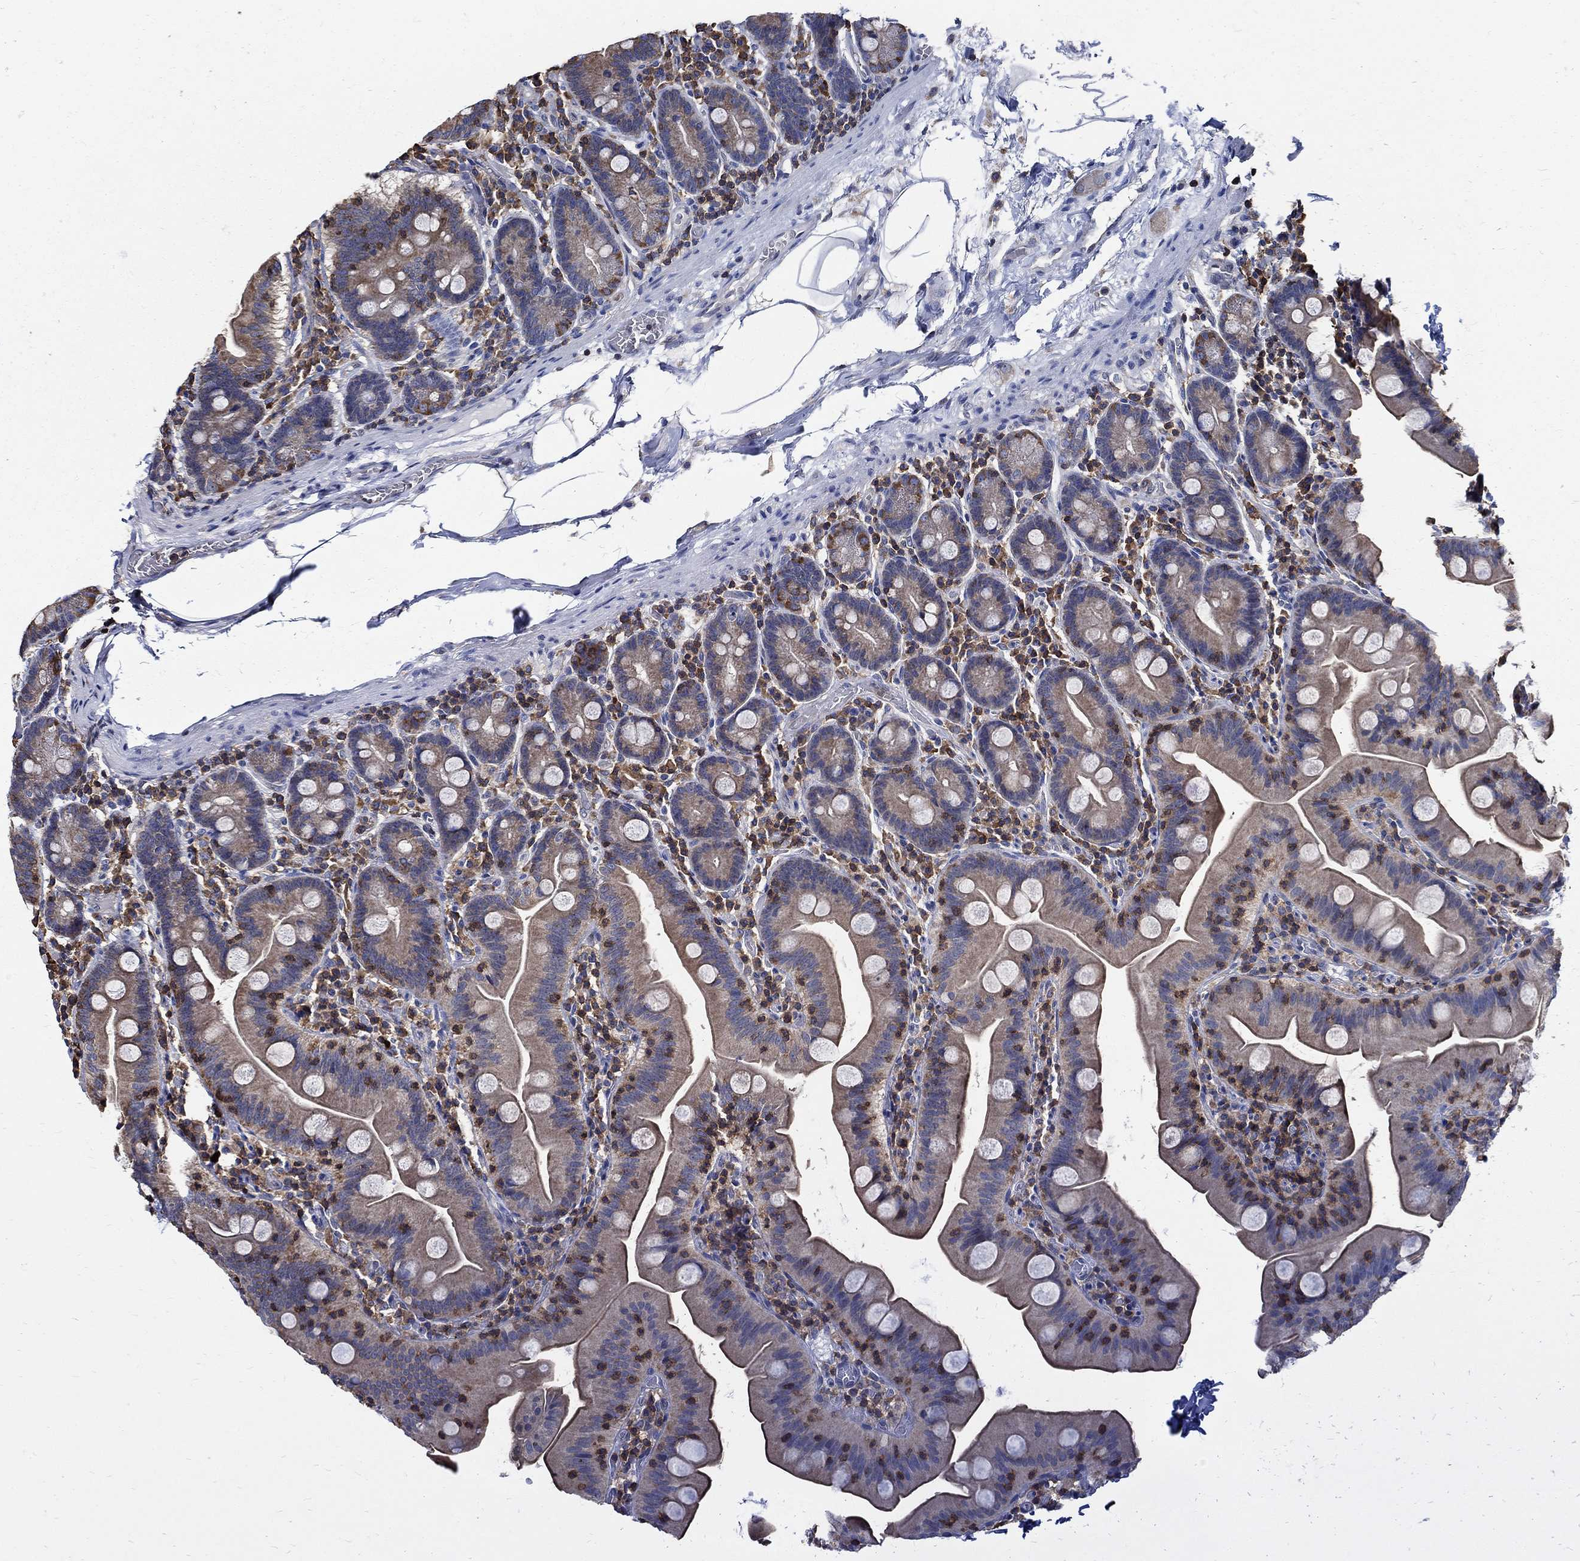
{"staining": {"intensity": "negative", "quantity": "none", "location": "none"}, "tissue": "small intestine", "cell_type": "Glandular cells", "image_type": "normal", "snomed": [{"axis": "morphology", "description": "Normal tissue, NOS"}, {"axis": "topography", "description": "Small intestine"}], "caption": "Photomicrograph shows no protein staining in glandular cells of normal small intestine. (Brightfield microscopy of DAB (3,3'-diaminobenzidine) immunohistochemistry at high magnification).", "gene": "AGAP2", "patient": {"sex": "male", "age": 37}}